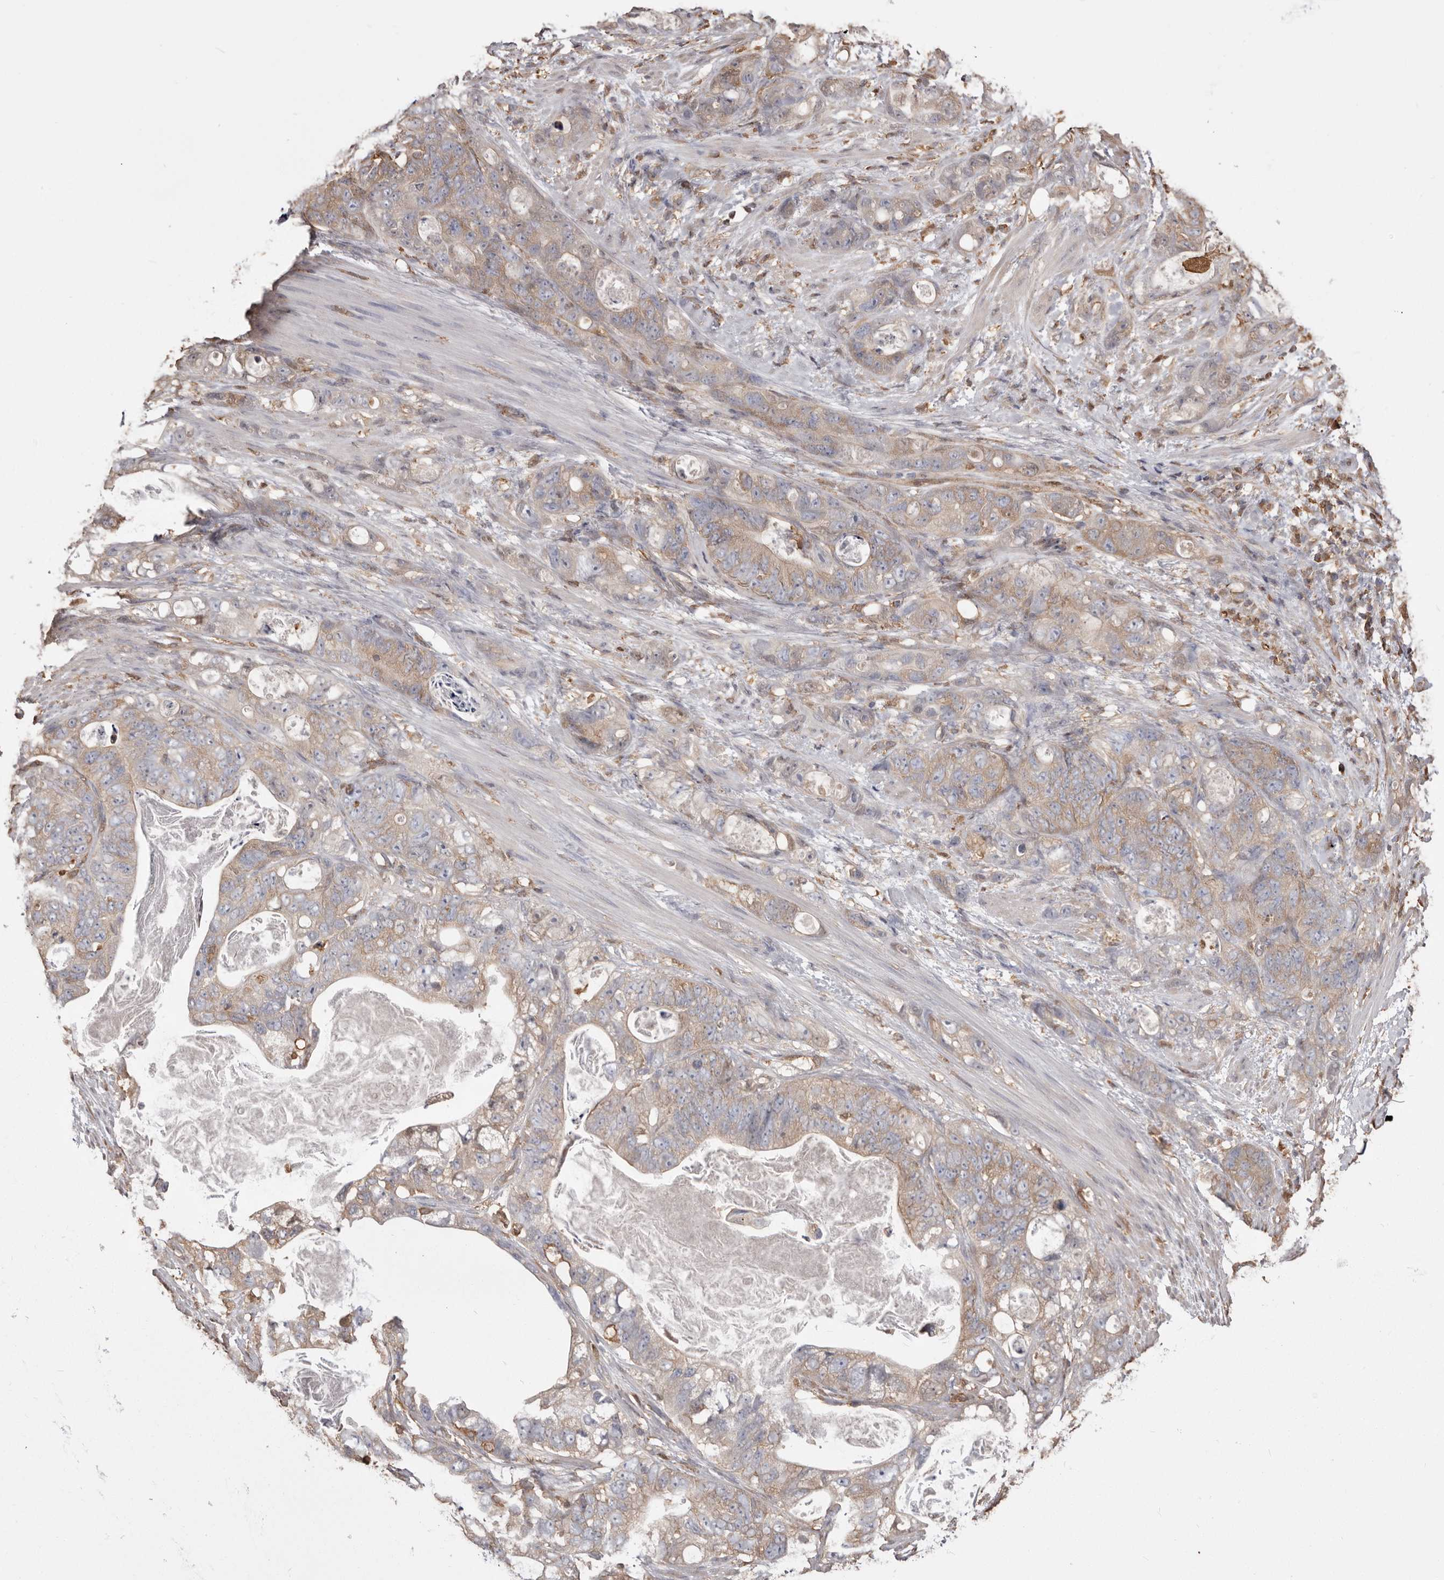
{"staining": {"intensity": "weak", "quantity": ">75%", "location": "cytoplasmic/membranous"}, "tissue": "stomach cancer", "cell_type": "Tumor cells", "image_type": "cancer", "snomed": [{"axis": "morphology", "description": "Normal tissue, NOS"}, {"axis": "morphology", "description": "Adenocarcinoma, NOS"}, {"axis": "topography", "description": "Stomach"}], "caption": "Brown immunohistochemical staining in adenocarcinoma (stomach) exhibits weak cytoplasmic/membranous expression in about >75% of tumor cells.", "gene": "PKM", "patient": {"sex": "female", "age": 89}}